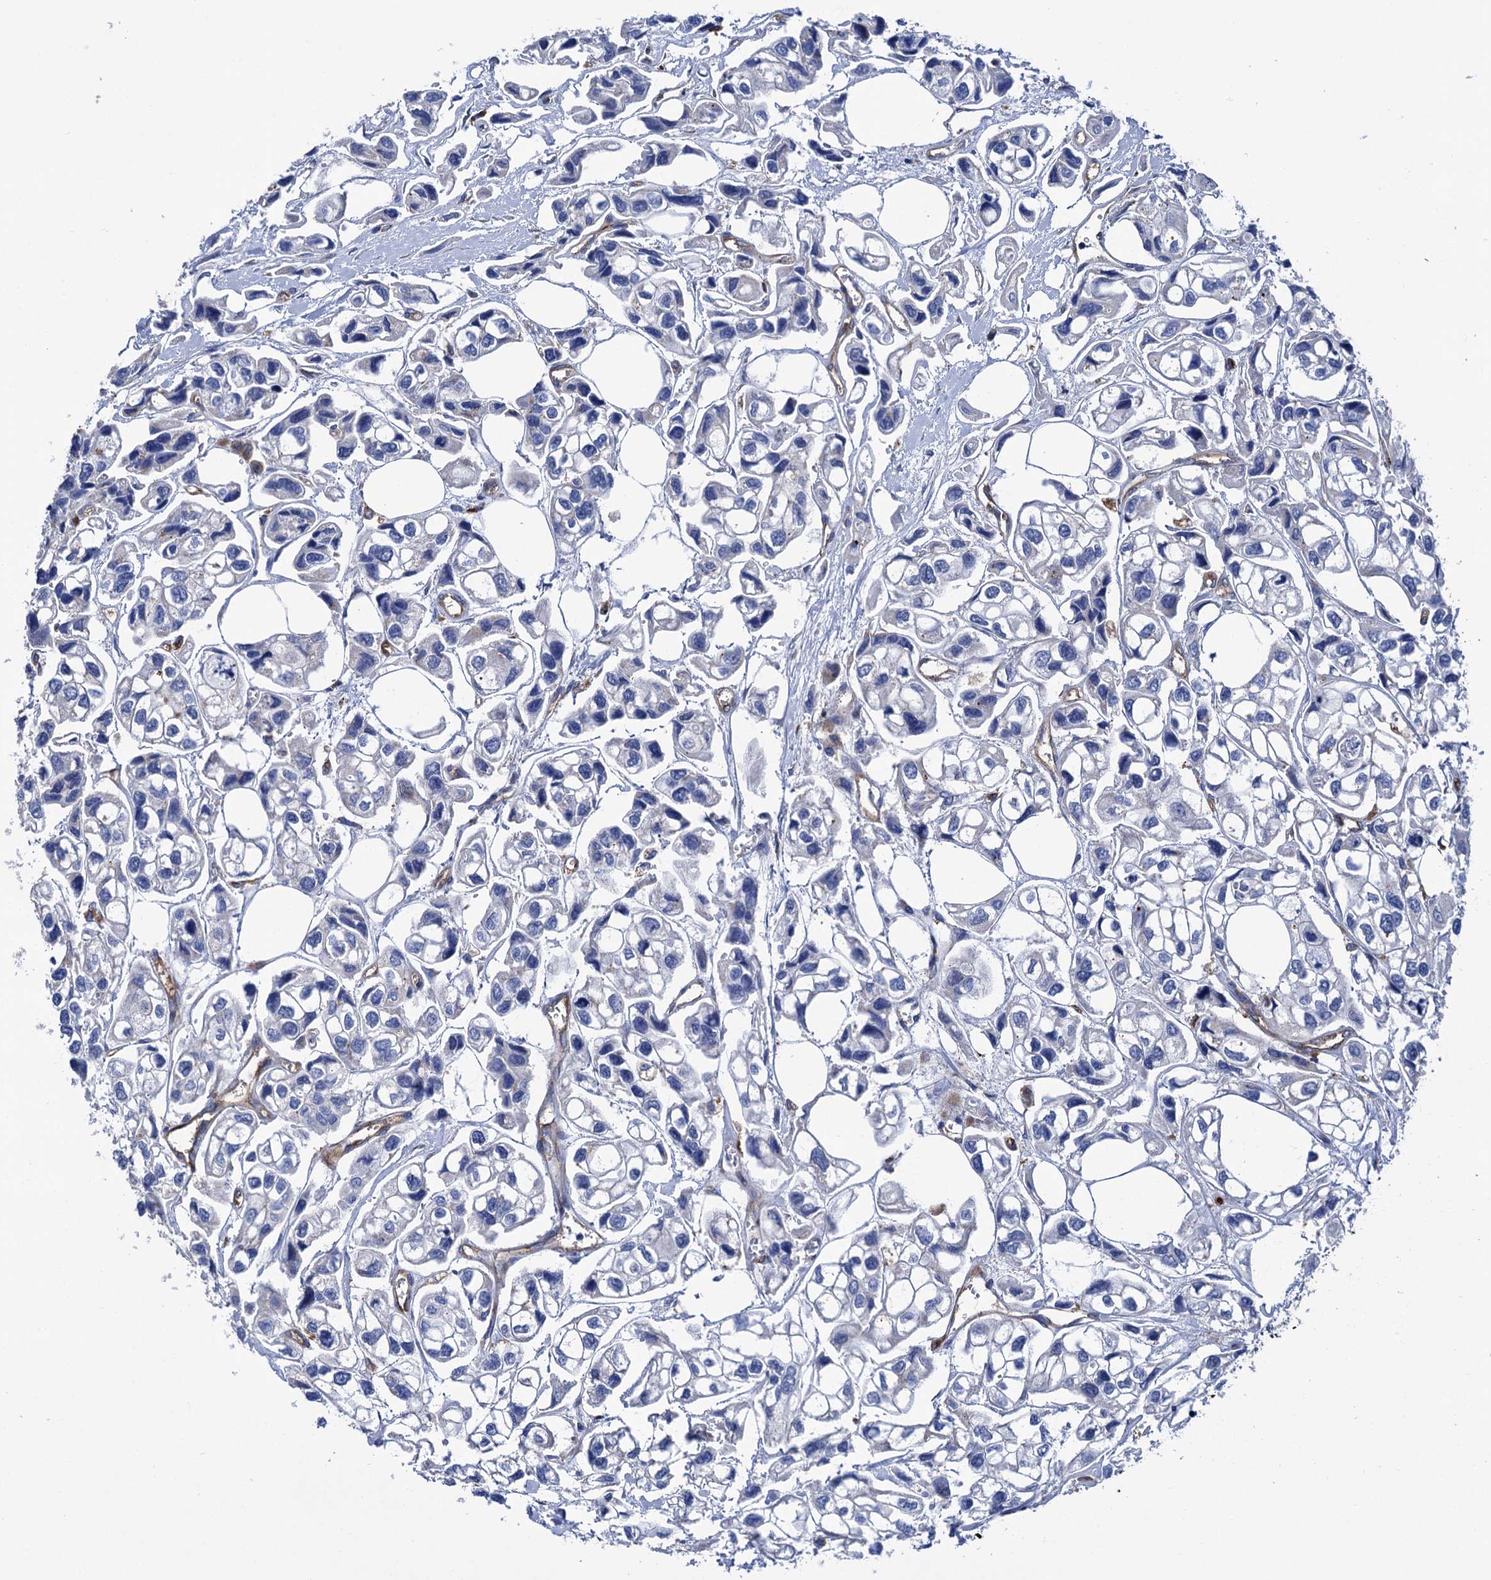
{"staining": {"intensity": "negative", "quantity": "none", "location": "none"}, "tissue": "urothelial cancer", "cell_type": "Tumor cells", "image_type": "cancer", "snomed": [{"axis": "morphology", "description": "Urothelial carcinoma, High grade"}, {"axis": "topography", "description": "Urinary bladder"}], "caption": "DAB (3,3'-diaminobenzidine) immunohistochemical staining of urothelial cancer shows no significant positivity in tumor cells.", "gene": "SCPEP1", "patient": {"sex": "male", "age": 67}}